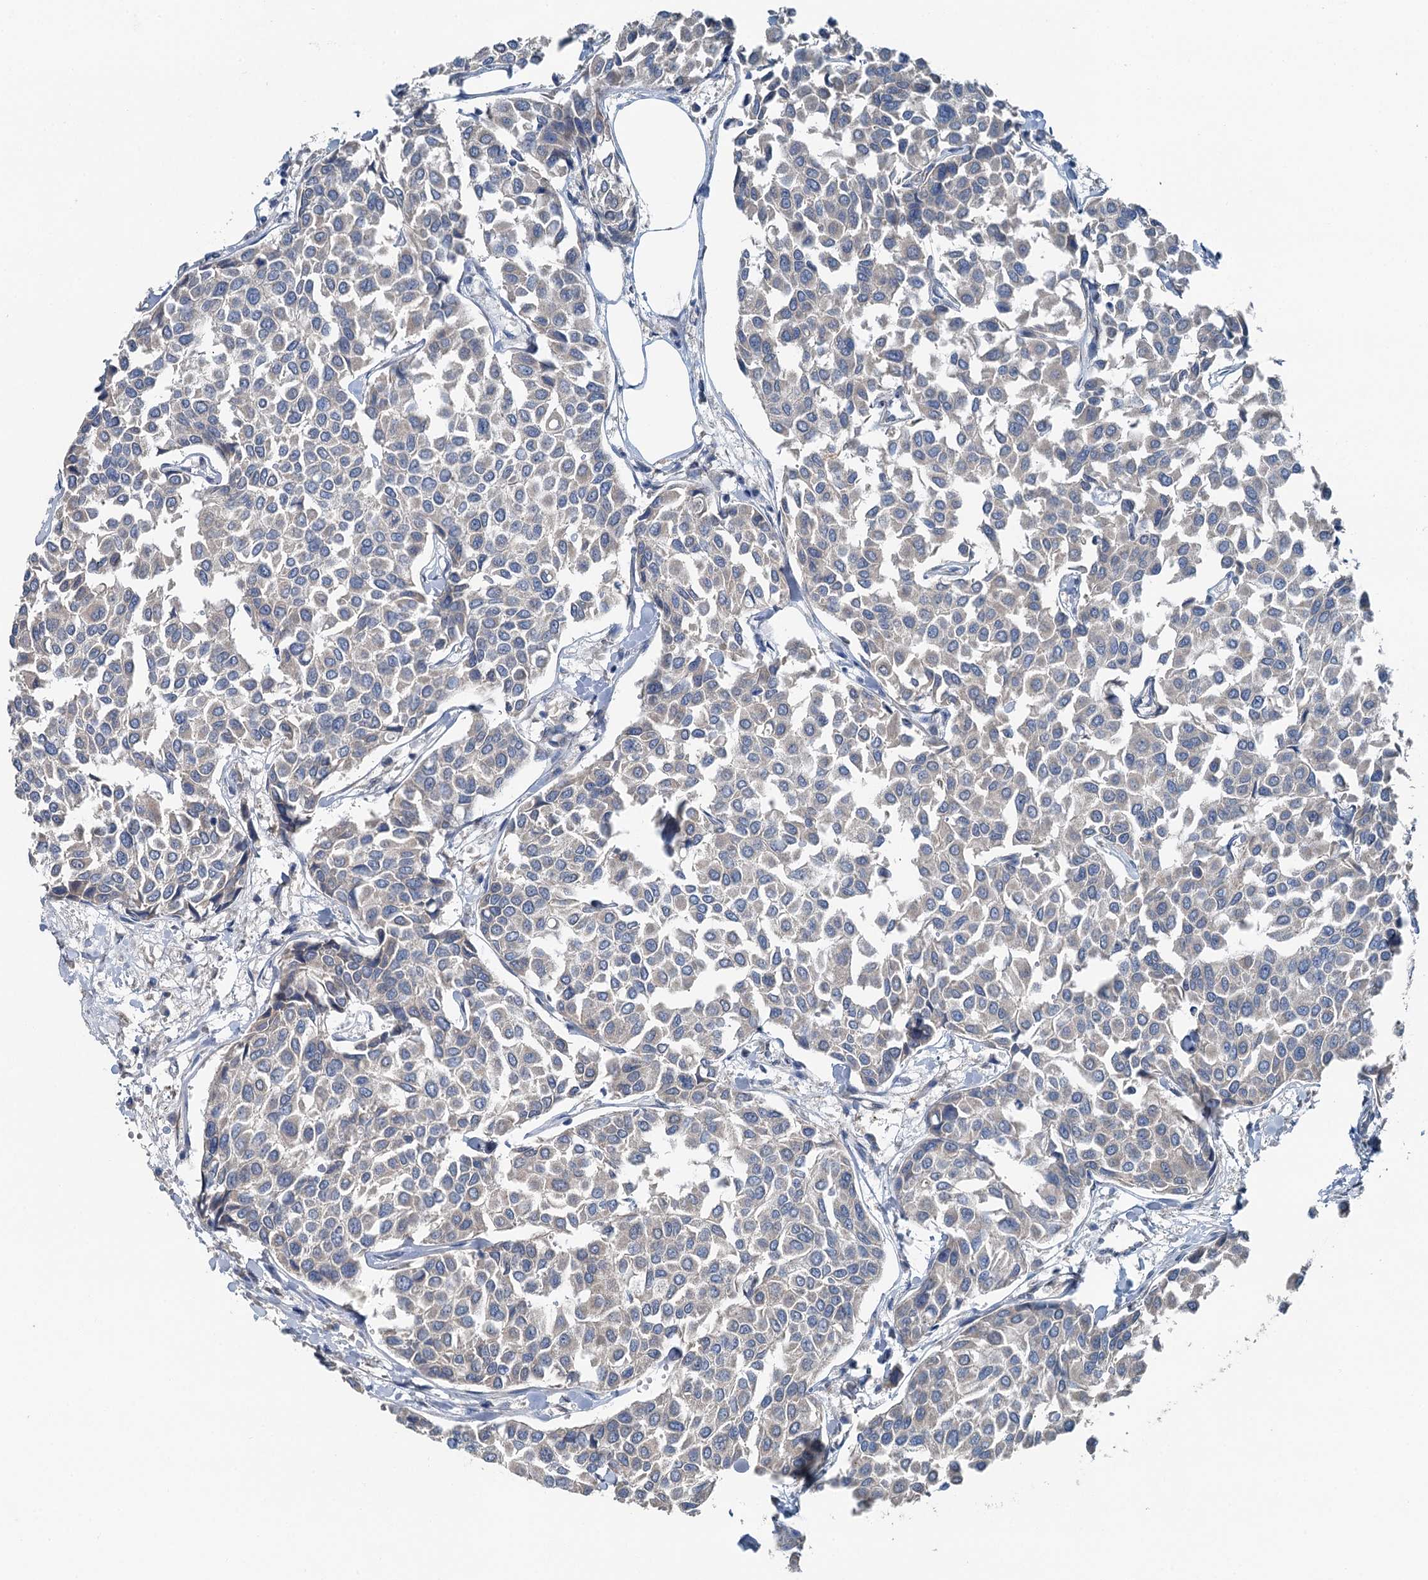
{"staining": {"intensity": "negative", "quantity": "none", "location": "none"}, "tissue": "breast cancer", "cell_type": "Tumor cells", "image_type": "cancer", "snomed": [{"axis": "morphology", "description": "Duct carcinoma"}, {"axis": "topography", "description": "Breast"}], "caption": "High magnification brightfield microscopy of breast cancer (invasive ductal carcinoma) stained with DAB (3,3'-diaminobenzidine) (brown) and counterstained with hematoxylin (blue): tumor cells show no significant expression.", "gene": "C6orf120", "patient": {"sex": "female", "age": 55}}